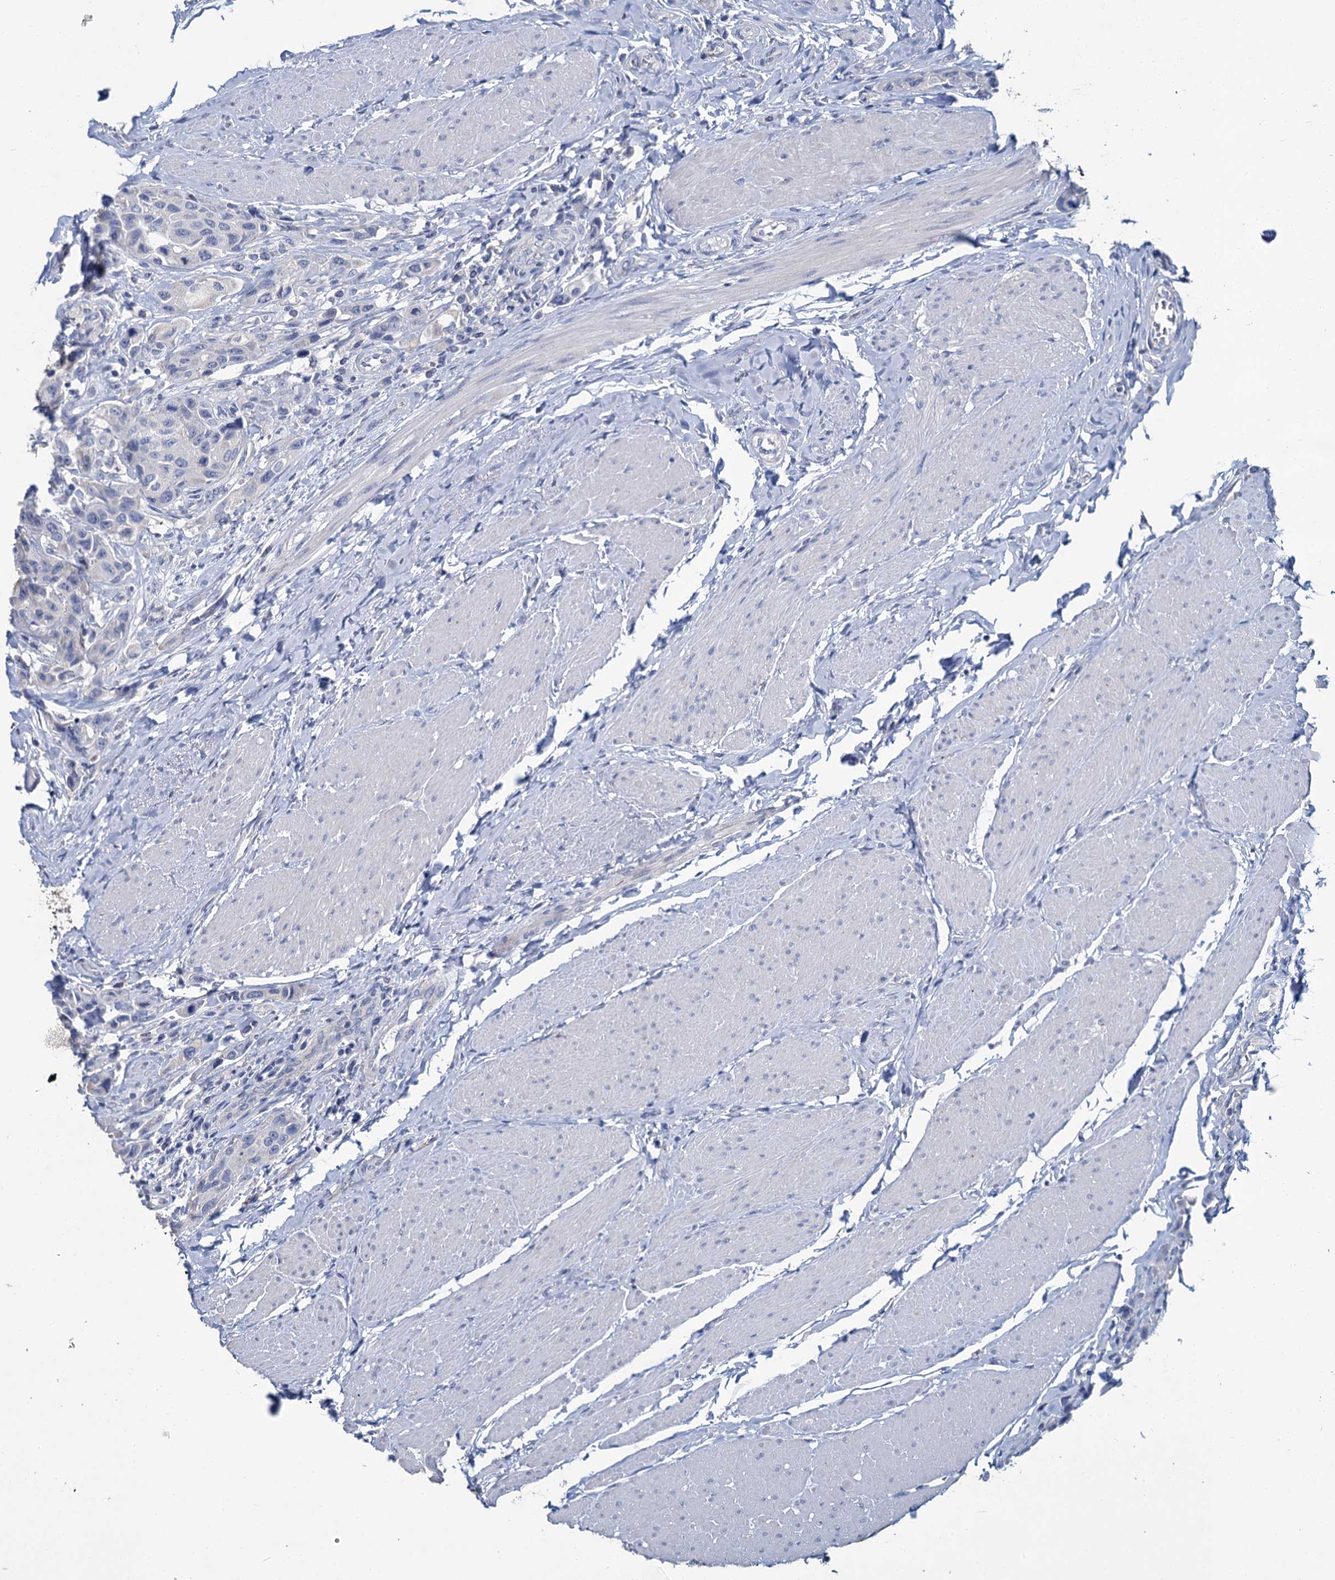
{"staining": {"intensity": "negative", "quantity": "none", "location": "none"}, "tissue": "urothelial cancer", "cell_type": "Tumor cells", "image_type": "cancer", "snomed": [{"axis": "morphology", "description": "Urothelial carcinoma, High grade"}, {"axis": "topography", "description": "Urinary bladder"}], "caption": "There is no significant positivity in tumor cells of high-grade urothelial carcinoma.", "gene": "SNCB", "patient": {"sex": "male", "age": 50}}